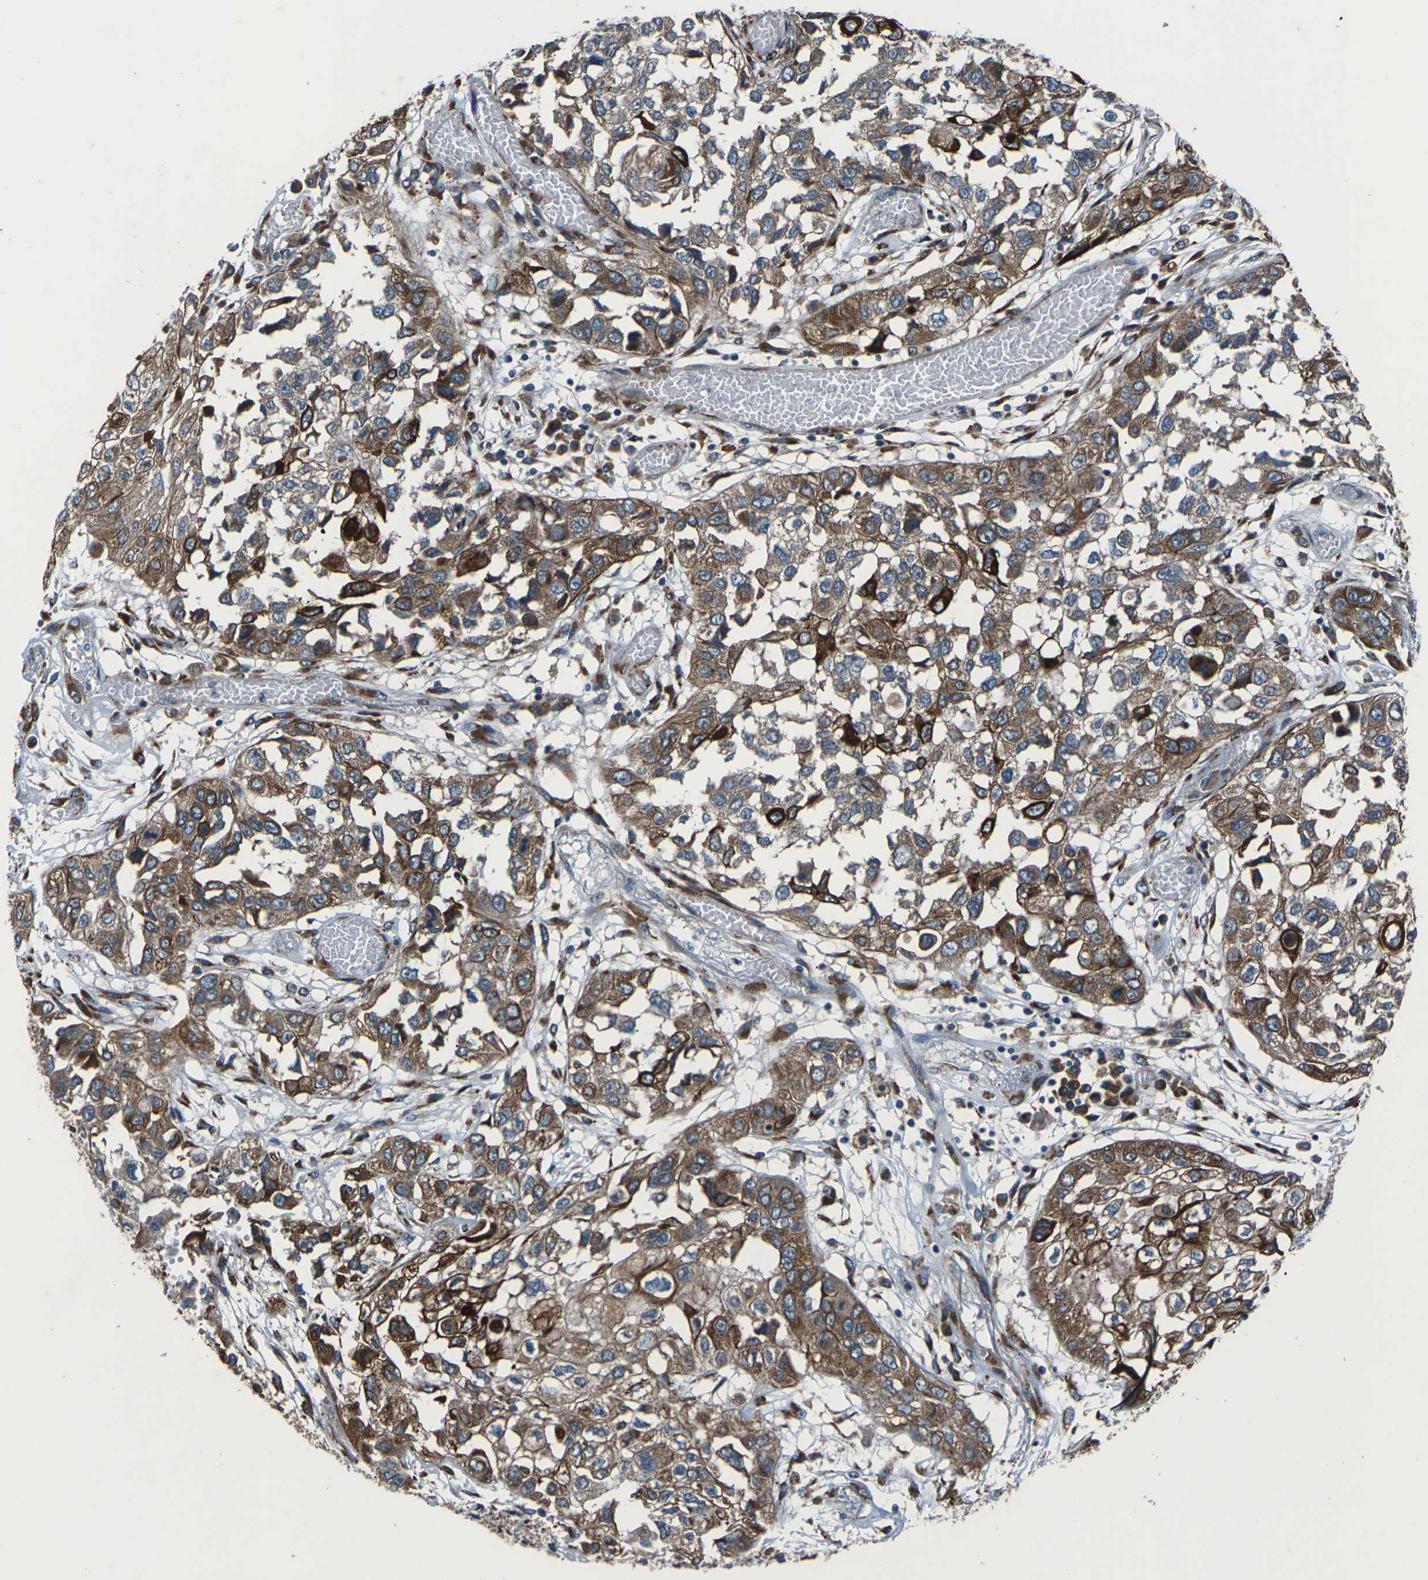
{"staining": {"intensity": "moderate", "quantity": ">75%", "location": "cytoplasmic/membranous"}, "tissue": "lung cancer", "cell_type": "Tumor cells", "image_type": "cancer", "snomed": [{"axis": "morphology", "description": "Squamous cell carcinoma, NOS"}, {"axis": "topography", "description": "Lung"}], "caption": "Tumor cells show medium levels of moderate cytoplasmic/membranous positivity in about >75% of cells in lung squamous cell carcinoma.", "gene": "GABRP", "patient": {"sex": "male", "age": 71}}